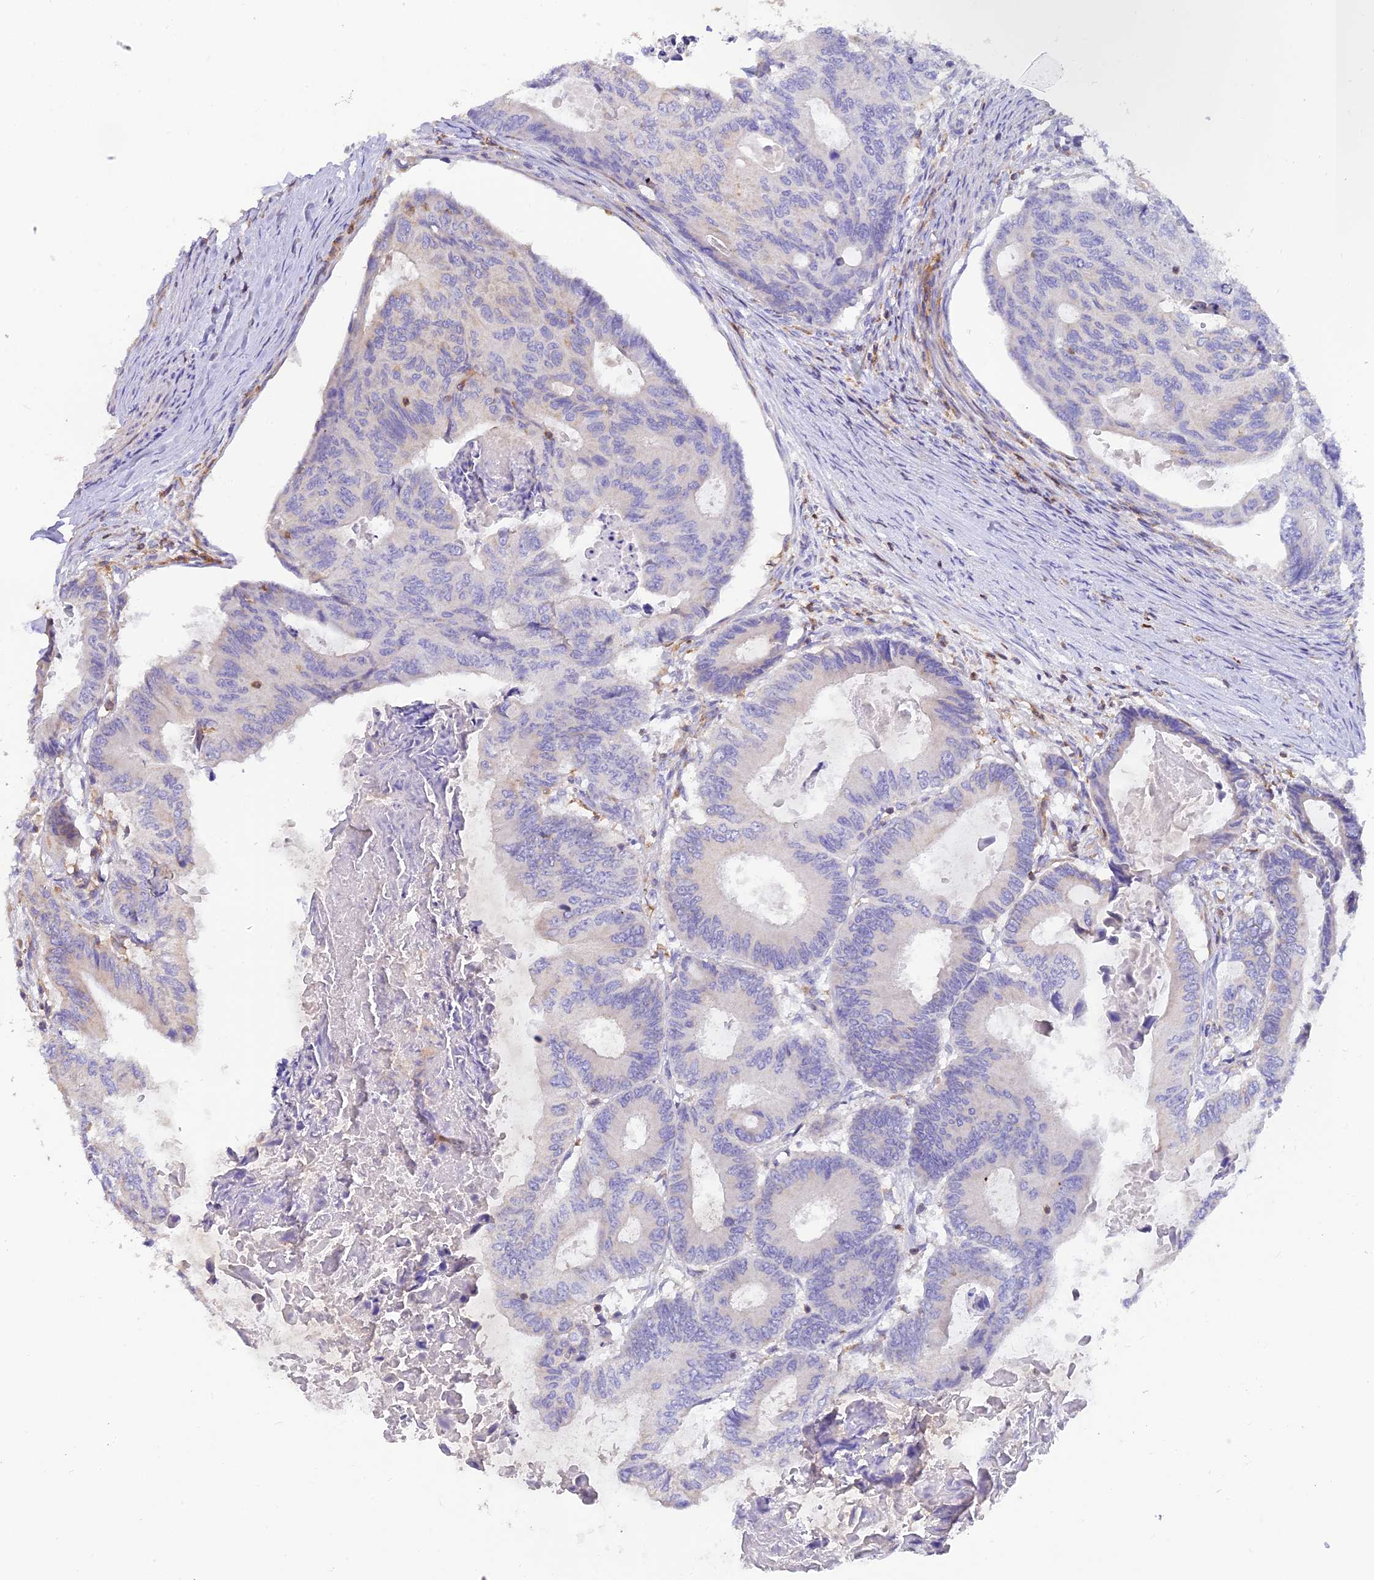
{"staining": {"intensity": "negative", "quantity": "none", "location": "none"}, "tissue": "colorectal cancer", "cell_type": "Tumor cells", "image_type": "cancer", "snomed": [{"axis": "morphology", "description": "Adenocarcinoma, NOS"}, {"axis": "topography", "description": "Colon"}], "caption": "Micrograph shows no significant protein expression in tumor cells of colorectal cancer (adenocarcinoma).", "gene": "LPXN", "patient": {"sex": "male", "age": 85}}